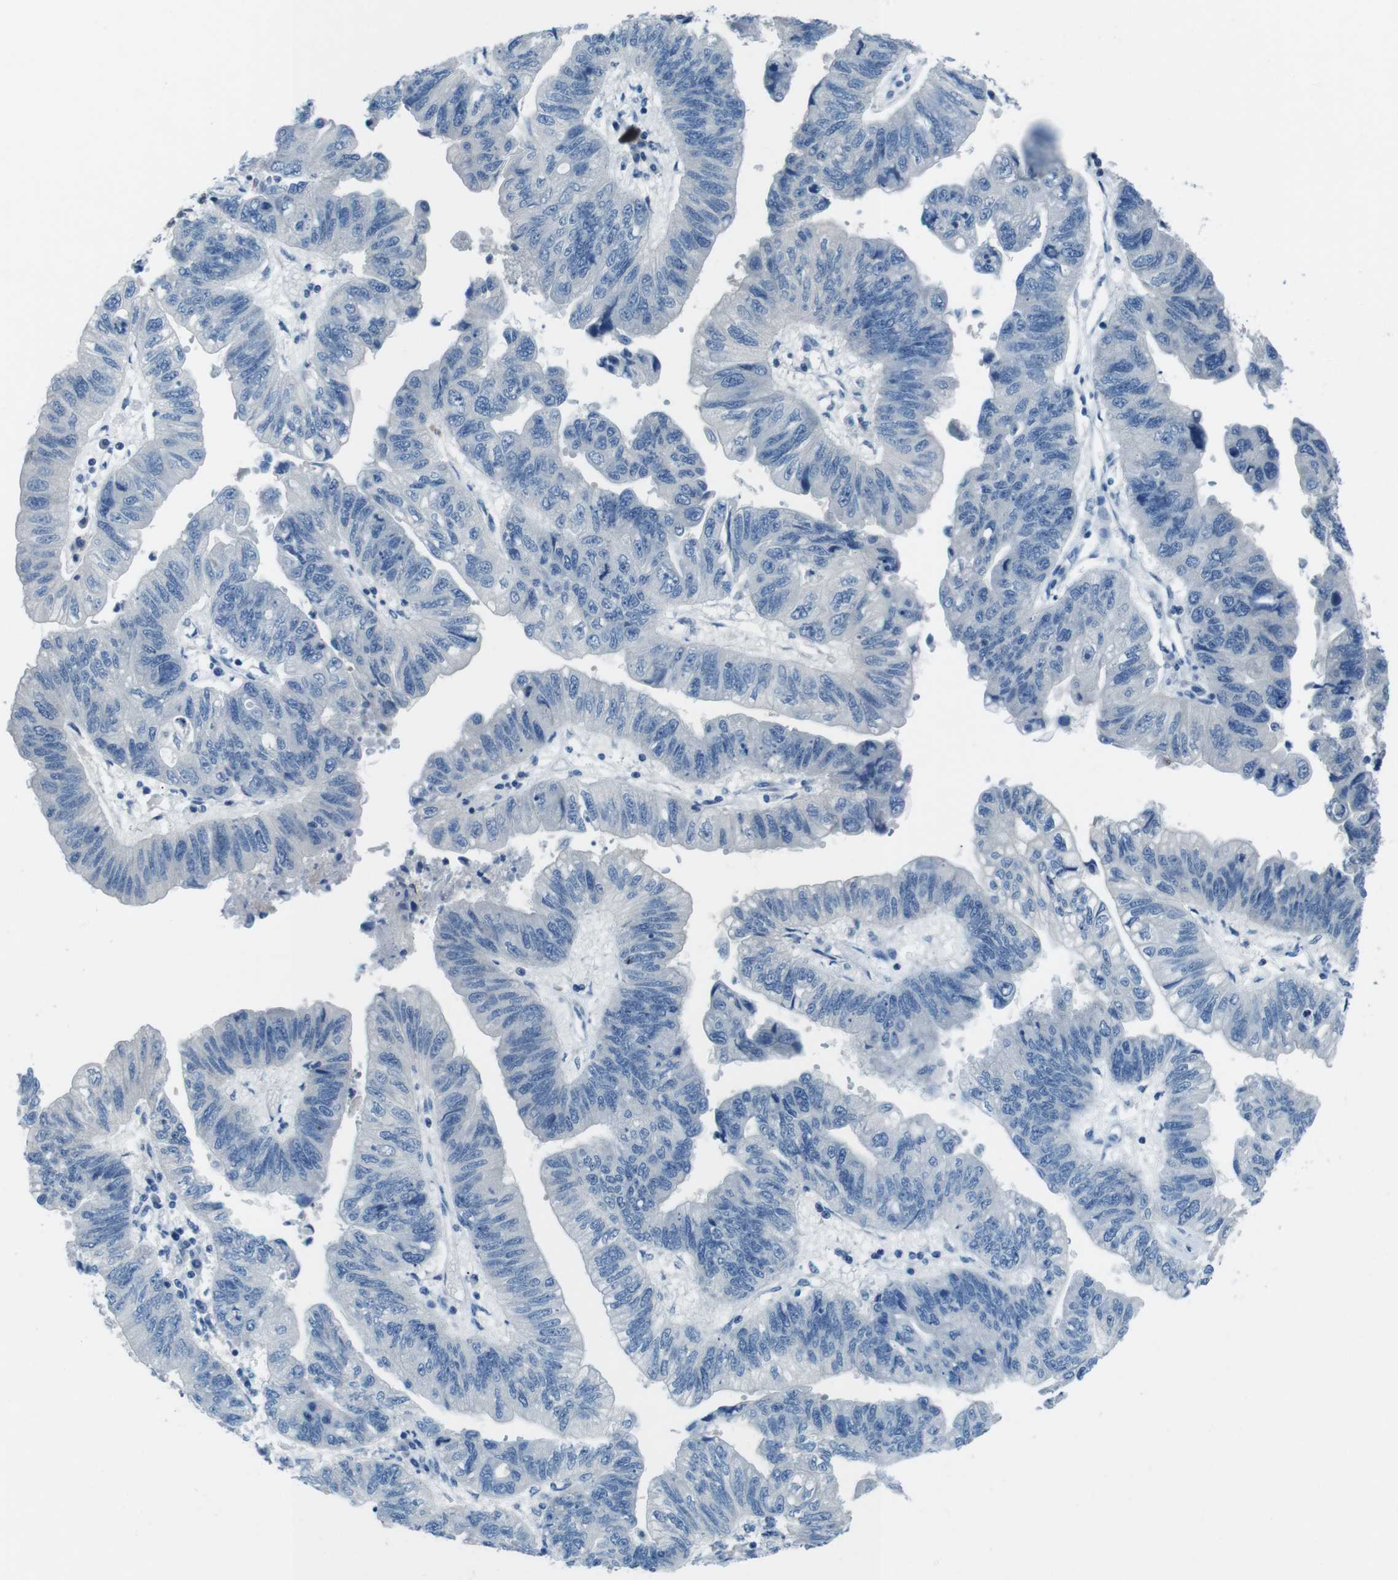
{"staining": {"intensity": "negative", "quantity": "none", "location": "none"}, "tissue": "stomach cancer", "cell_type": "Tumor cells", "image_type": "cancer", "snomed": [{"axis": "morphology", "description": "Adenocarcinoma, NOS"}, {"axis": "topography", "description": "Stomach"}], "caption": "A high-resolution micrograph shows immunohistochemistry staining of stomach adenocarcinoma, which demonstrates no significant expression in tumor cells.", "gene": "NANOS2", "patient": {"sex": "male", "age": 59}}